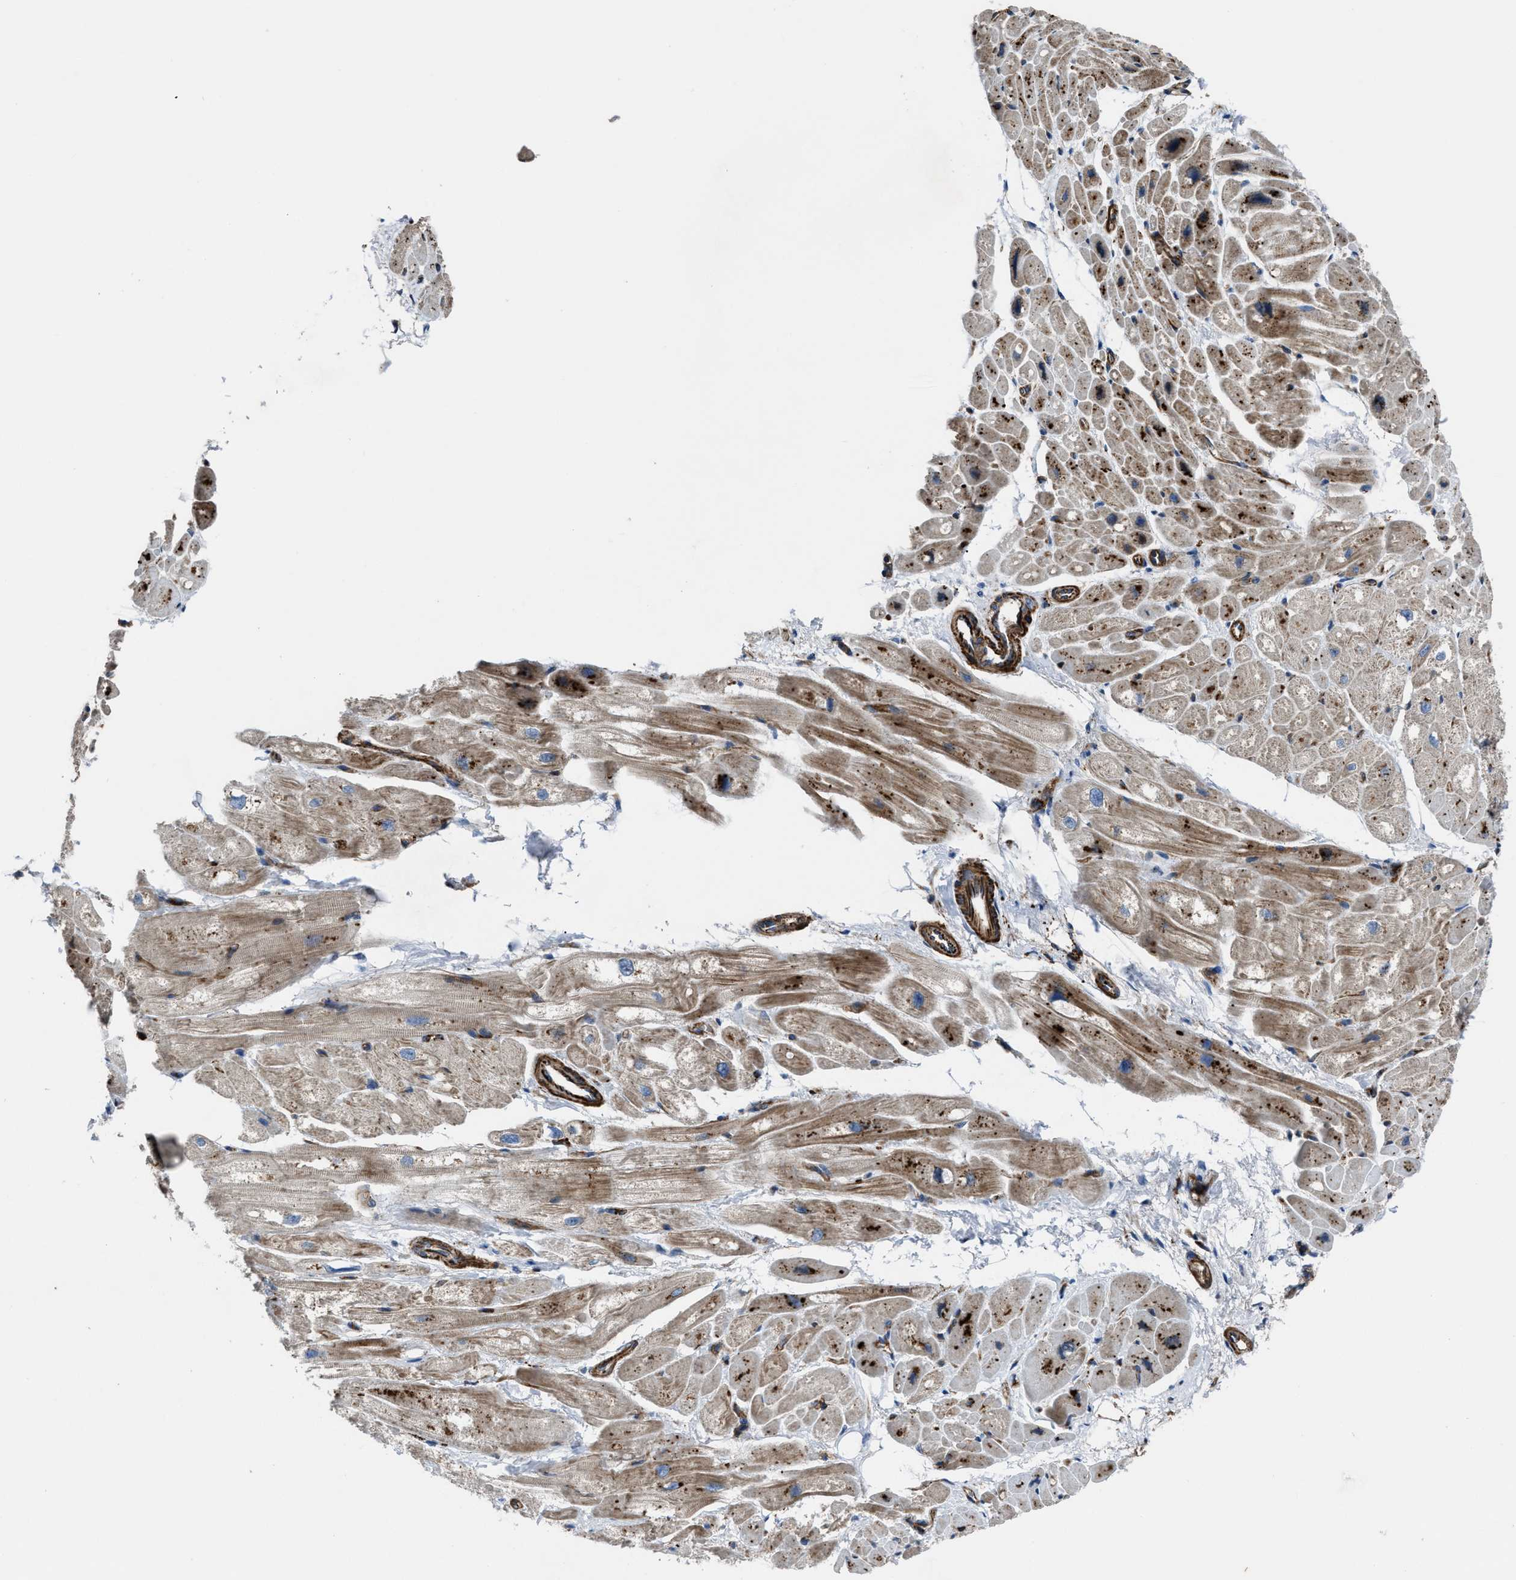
{"staining": {"intensity": "moderate", "quantity": "25%-75%", "location": "cytoplasmic/membranous"}, "tissue": "heart muscle", "cell_type": "Cardiomyocytes", "image_type": "normal", "snomed": [{"axis": "morphology", "description": "Normal tissue, NOS"}, {"axis": "topography", "description": "Heart"}], "caption": "A photomicrograph of human heart muscle stained for a protein displays moderate cytoplasmic/membranous brown staining in cardiomyocytes. The protein is shown in brown color, while the nuclei are stained blue.", "gene": "AGPAT2", "patient": {"sex": "male", "age": 49}}